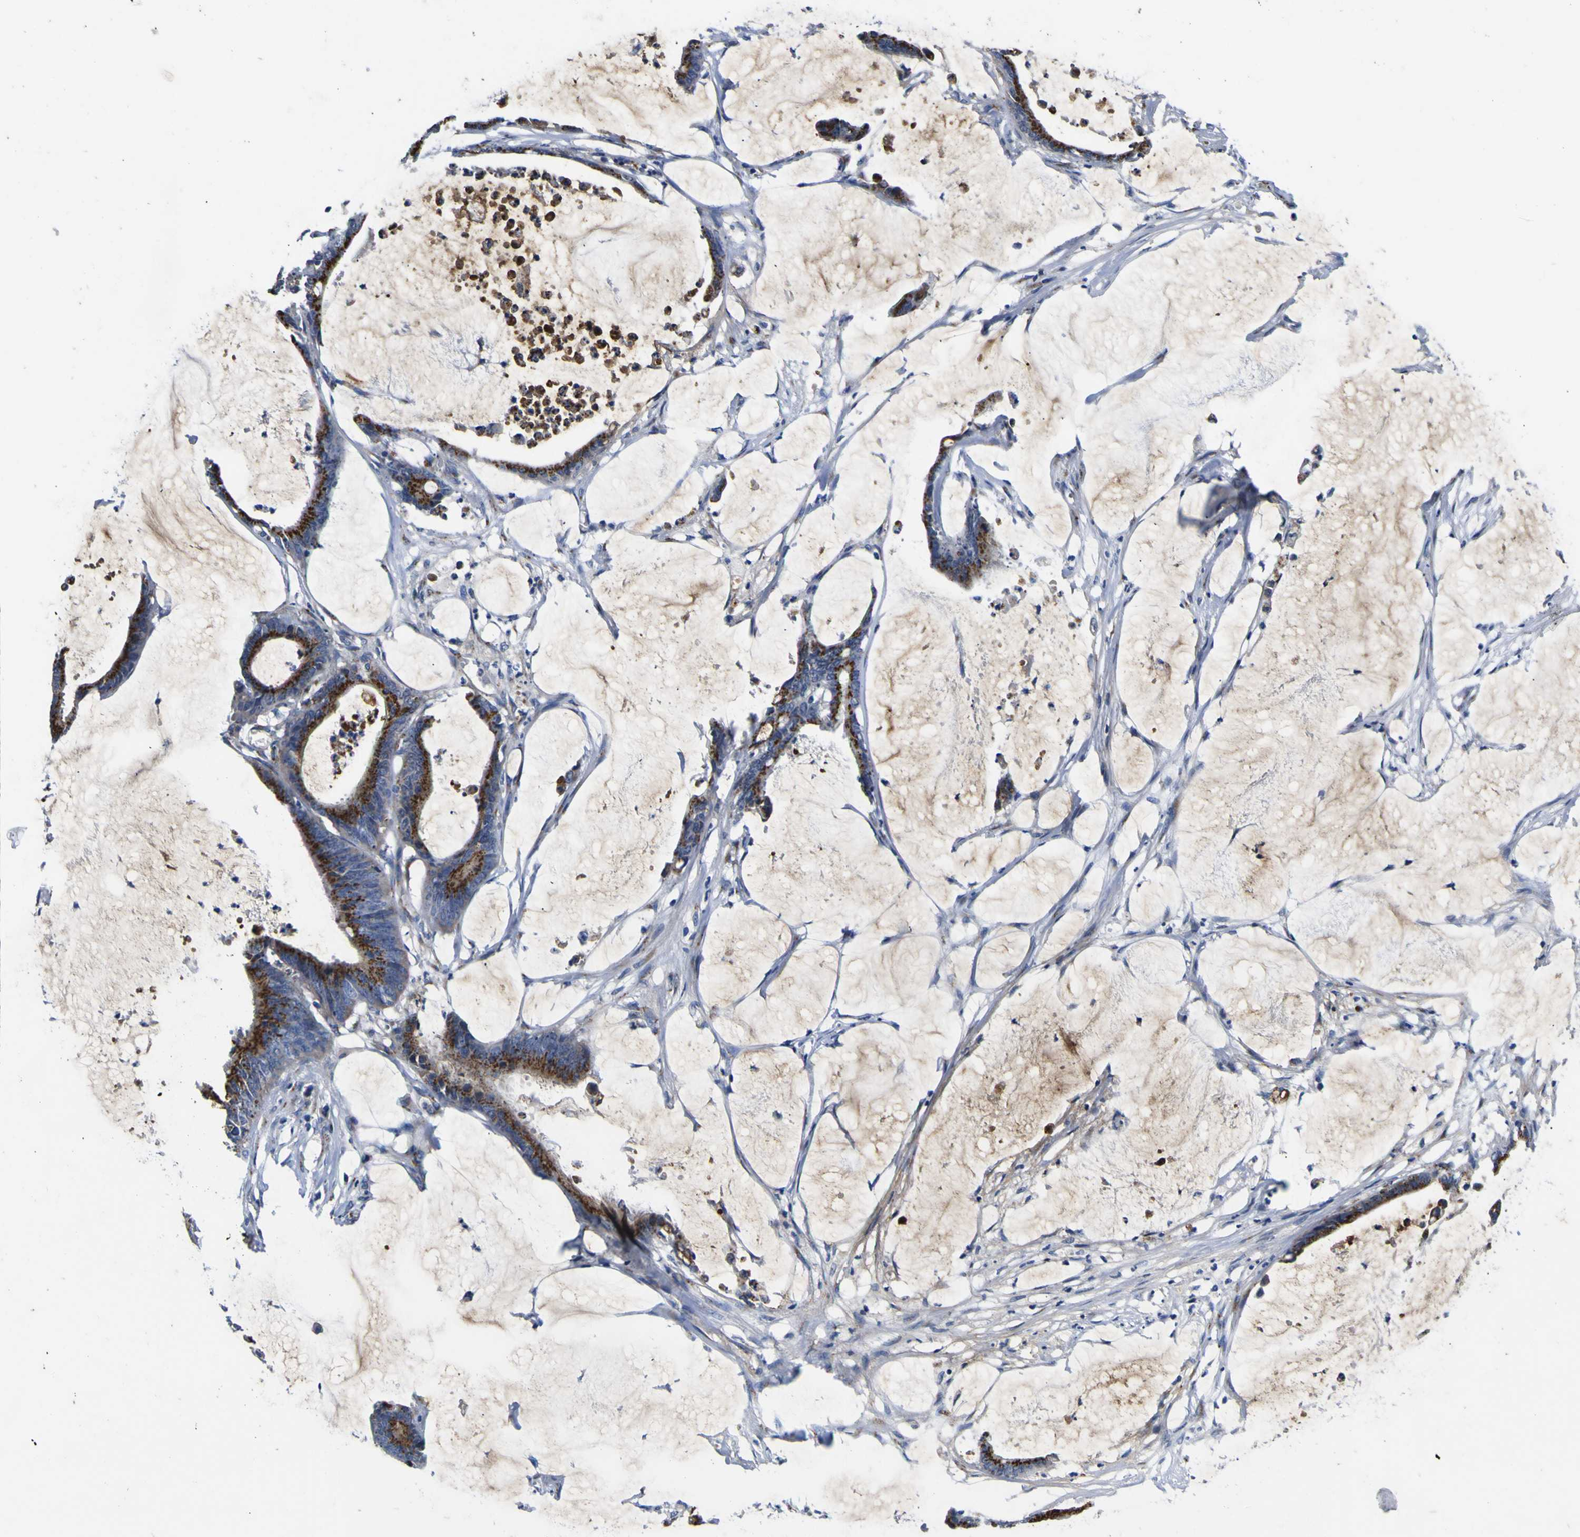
{"staining": {"intensity": "strong", "quantity": ">75%", "location": "cytoplasmic/membranous"}, "tissue": "colorectal cancer", "cell_type": "Tumor cells", "image_type": "cancer", "snomed": [{"axis": "morphology", "description": "Adenocarcinoma, NOS"}, {"axis": "topography", "description": "Rectum"}], "caption": "Tumor cells exhibit strong cytoplasmic/membranous positivity in approximately >75% of cells in colorectal adenocarcinoma. (IHC, brightfield microscopy, high magnification).", "gene": "COA1", "patient": {"sex": "female", "age": 66}}